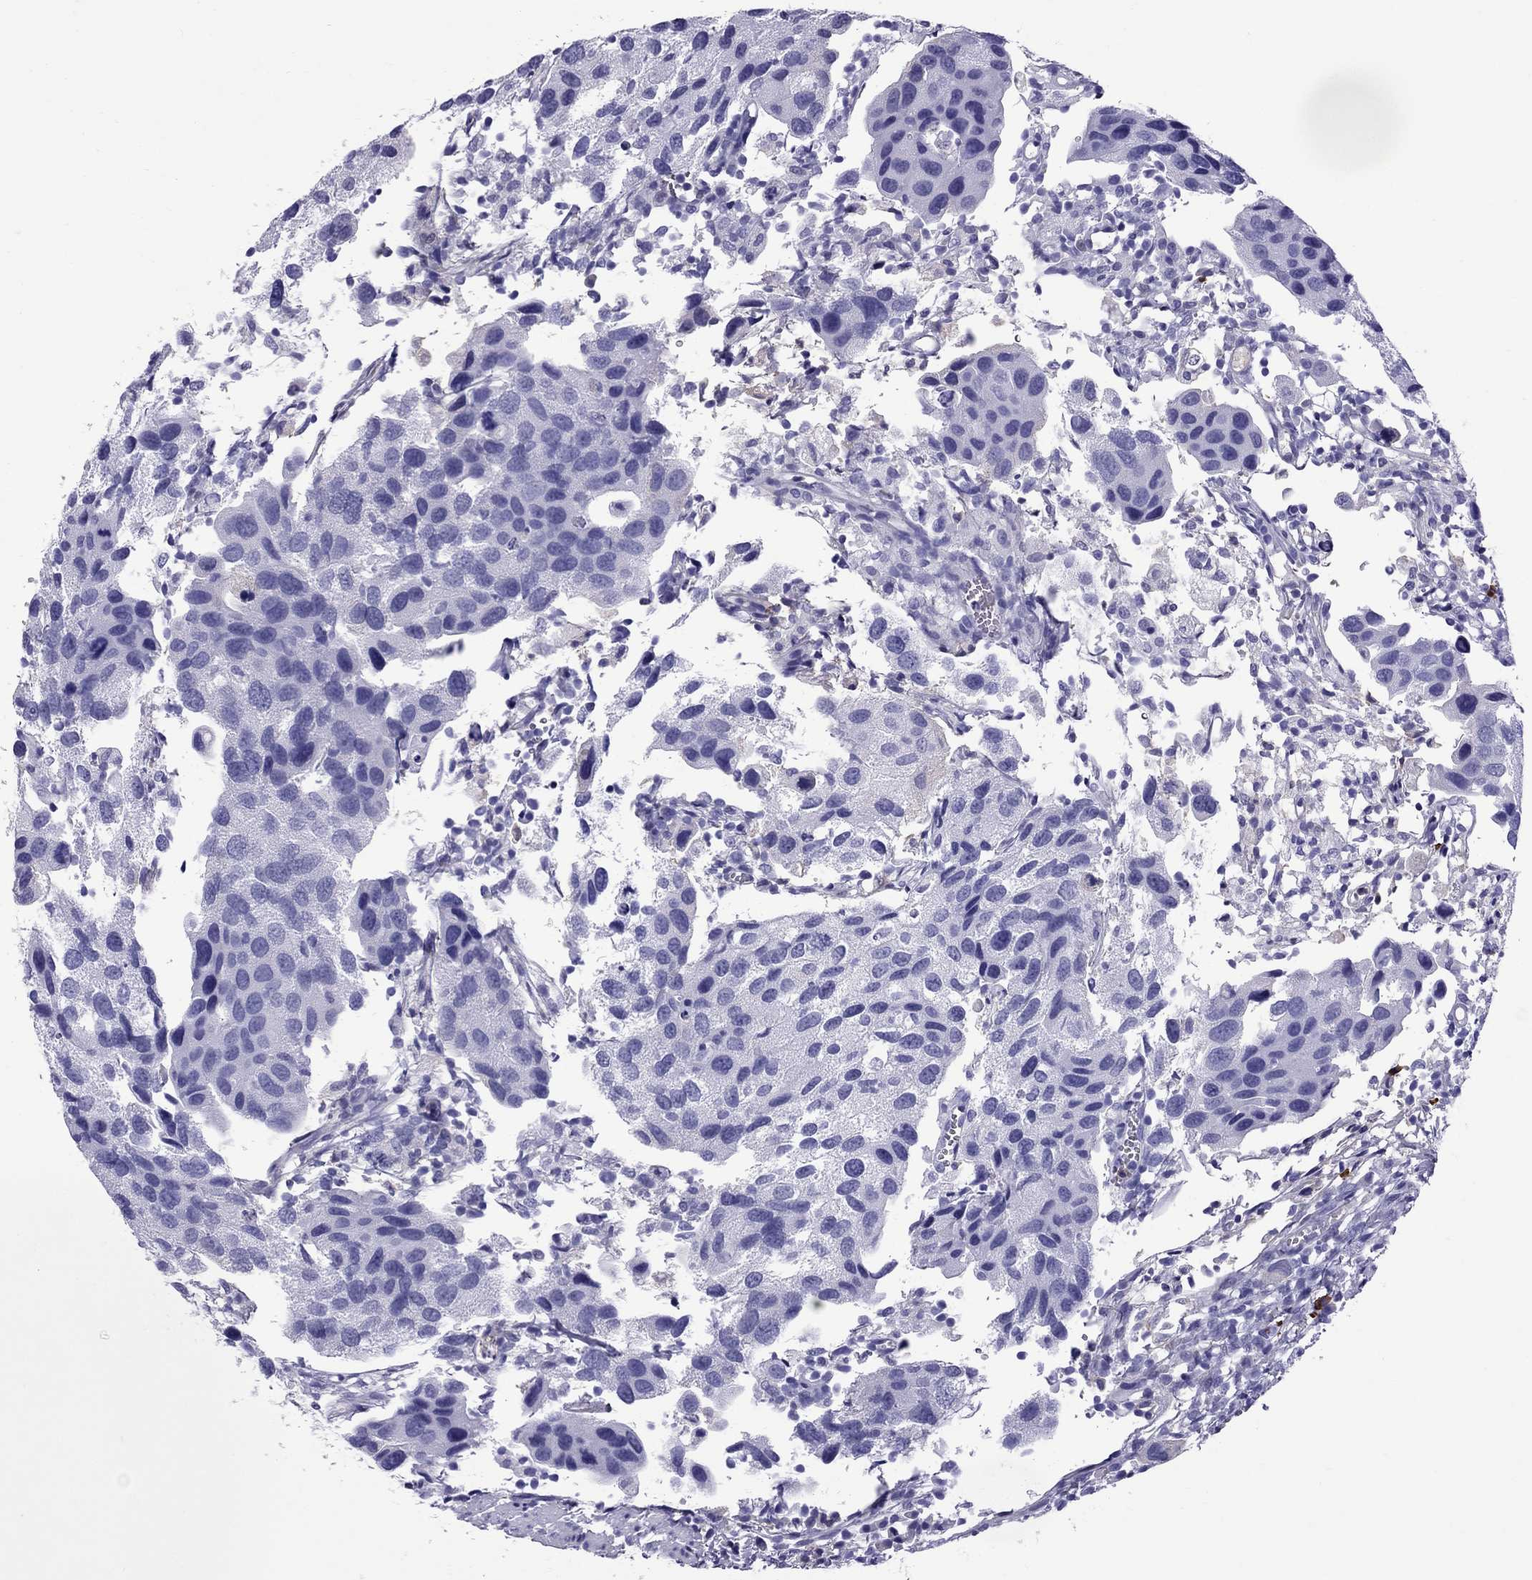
{"staining": {"intensity": "negative", "quantity": "none", "location": "none"}, "tissue": "urothelial cancer", "cell_type": "Tumor cells", "image_type": "cancer", "snomed": [{"axis": "morphology", "description": "Urothelial carcinoma, High grade"}, {"axis": "topography", "description": "Urinary bladder"}], "caption": "Human urothelial carcinoma (high-grade) stained for a protein using immunohistochemistry (IHC) reveals no staining in tumor cells.", "gene": "SCART1", "patient": {"sex": "male", "age": 79}}